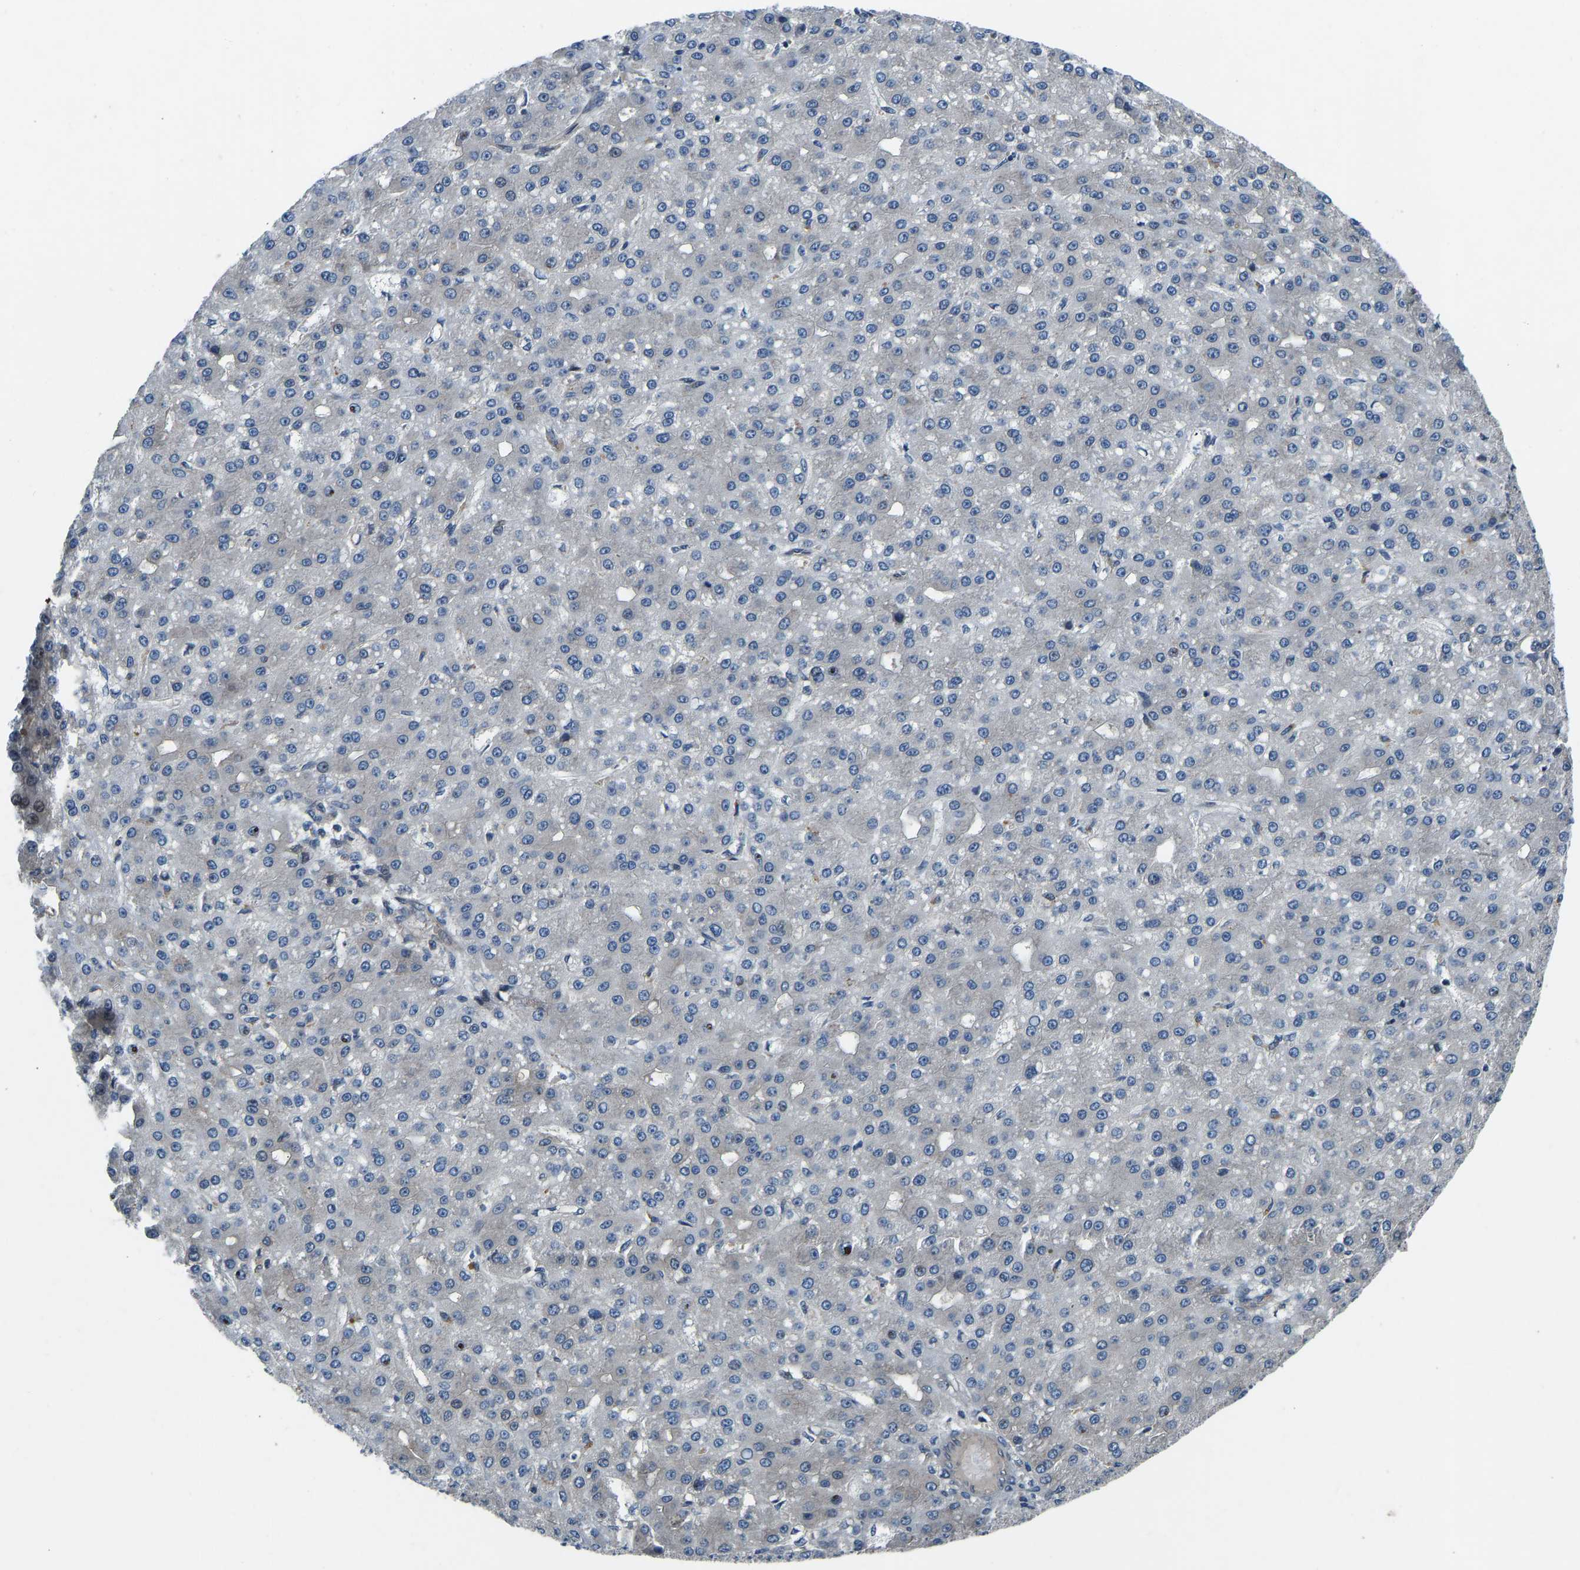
{"staining": {"intensity": "negative", "quantity": "none", "location": "none"}, "tissue": "liver cancer", "cell_type": "Tumor cells", "image_type": "cancer", "snomed": [{"axis": "morphology", "description": "Carcinoma, Hepatocellular, NOS"}, {"axis": "topography", "description": "Liver"}], "caption": "Immunohistochemistry (IHC) of human hepatocellular carcinoma (liver) displays no positivity in tumor cells.", "gene": "RLIM", "patient": {"sex": "male", "age": 67}}